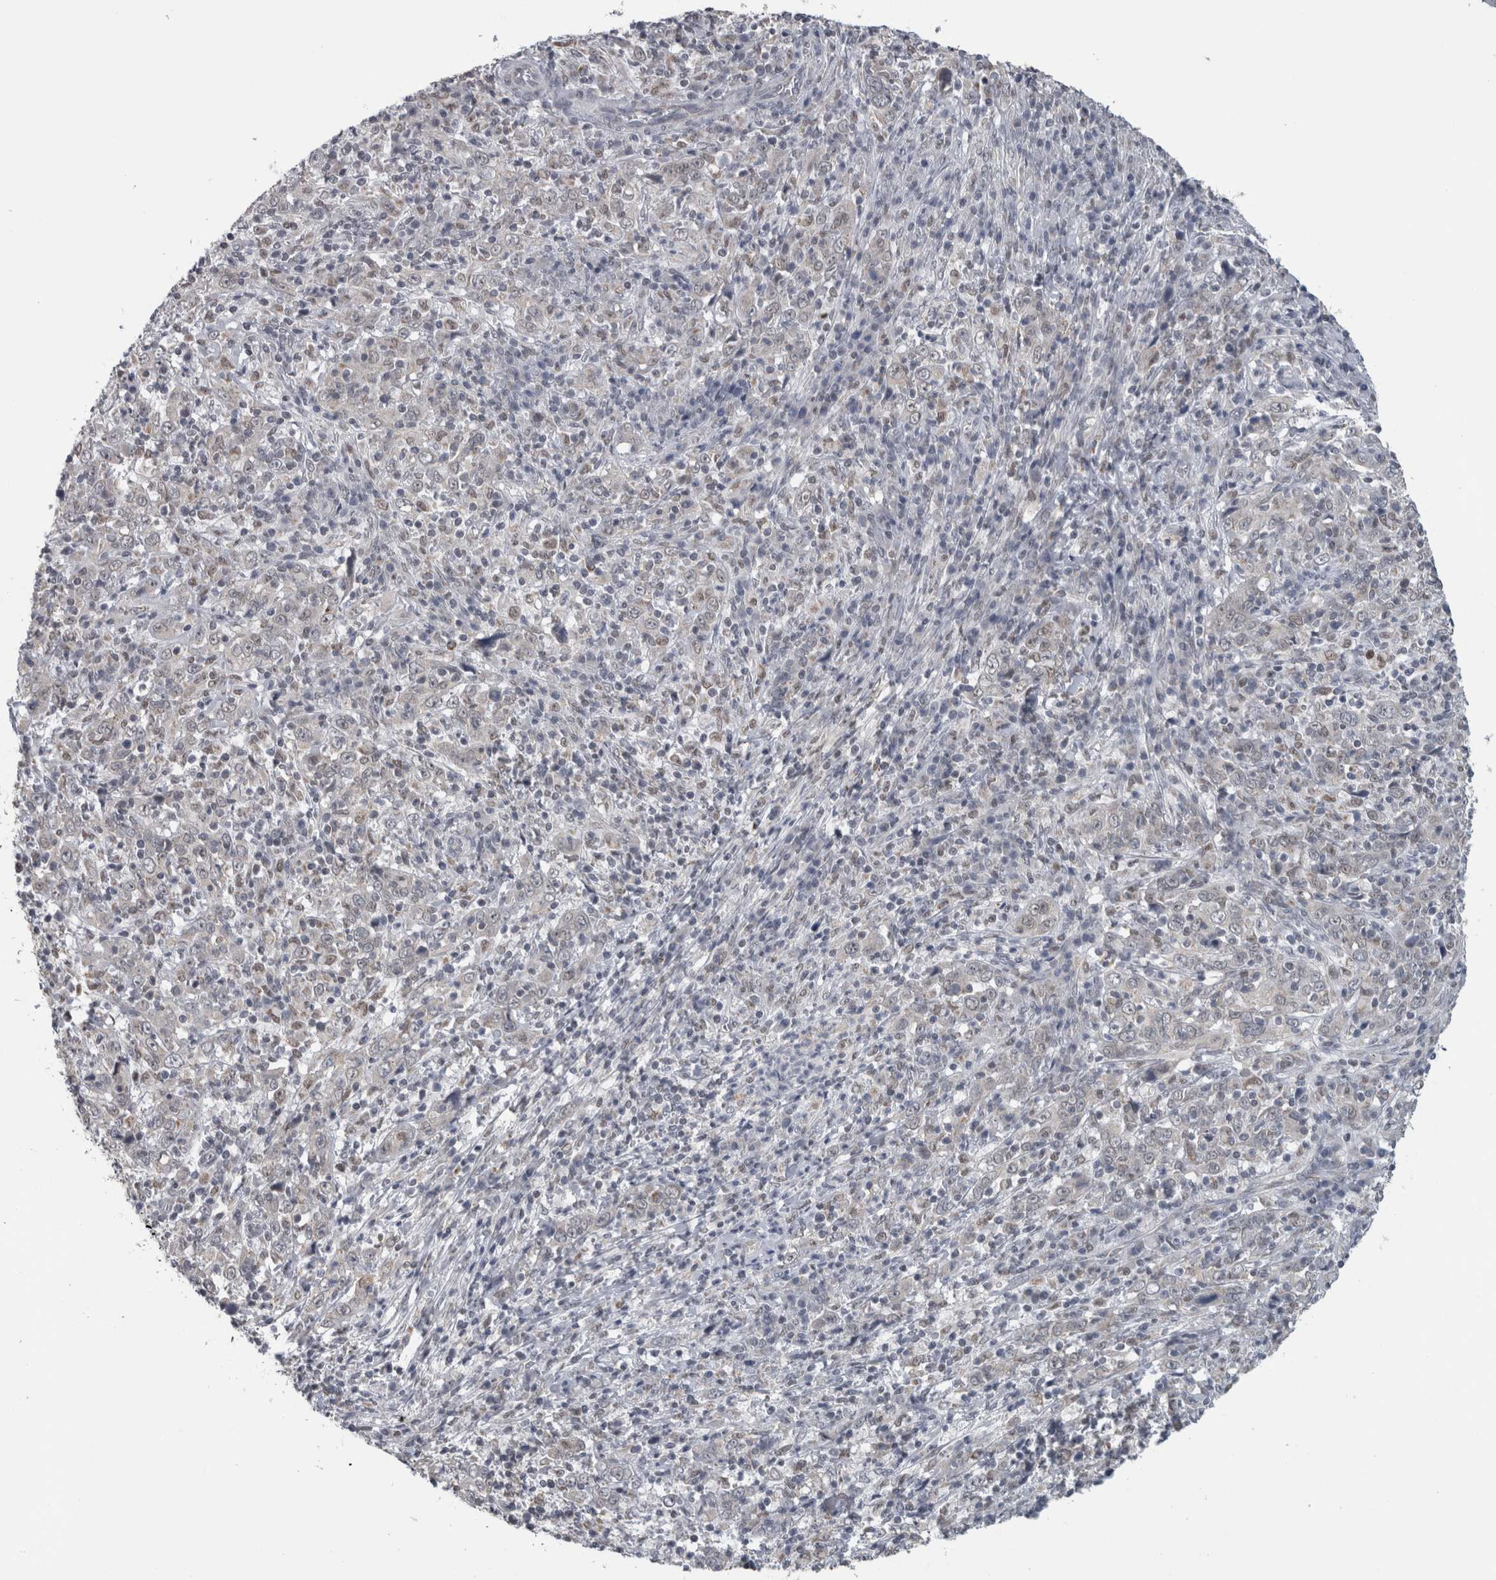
{"staining": {"intensity": "negative", "quantity": "none", "location": "none"}, "tissue": "cervical cancer", "cell_type": "Tumor cells", "image_type": "cancer", "snomed": [{"axis": "morphology", "description": "Squamous cell carcinoma, NOS"}, {"axis": "topography", "description": "Cervix"}], "caption": "Micrograph shows no protein staining in tumor cells of cervical squamous cell carcinoma tissue.", "gene": "OR2K2", "patient": {"sex": "female", "age": 46}}